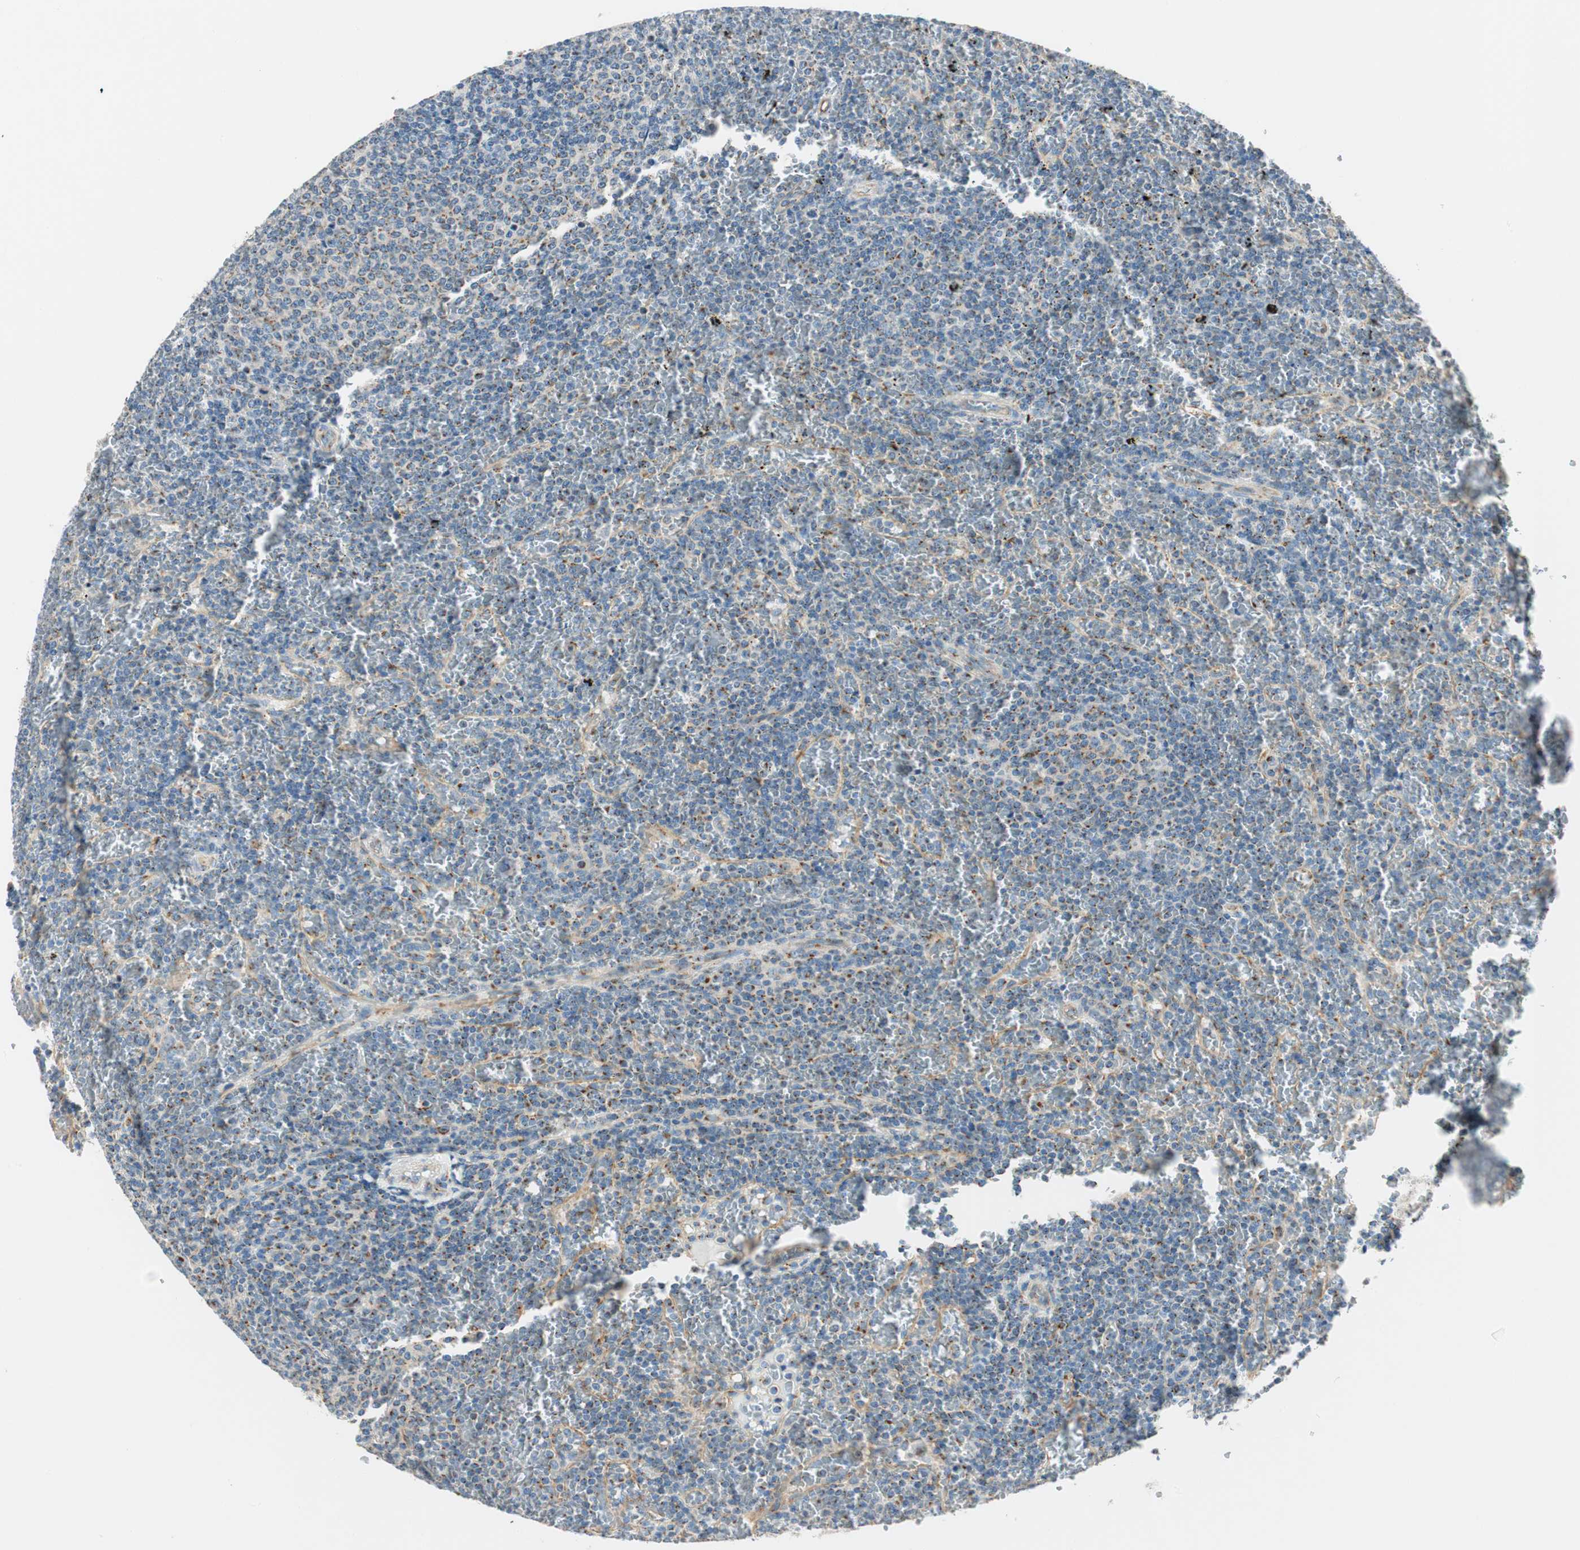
{"staining": {"intensity": "moderate", "quantity": "<25%", "location": "cytoplasmic/membranous"}, "tissue": "lymphoma", "cell_type": "Tumor cells", "image_type": "cancer", "snomed": [{"axis": "morphology", "description": "Malignant lymphoma, non-Hodgkin's type, Low grade"}, {"axis": "topography", "description": "Spleen"}], "caption": "This histopathology image displays low-grade malignant lymphoma, non-Hodgkin's type stained with IHC to label a protein in brown. The cytoplasmic/membranous of tumor cells show moderate positivity for the protein. Nuclei are counter-stained blue.", "gene": "TMF1", "patient": {"sex": "female", "age": 77}}